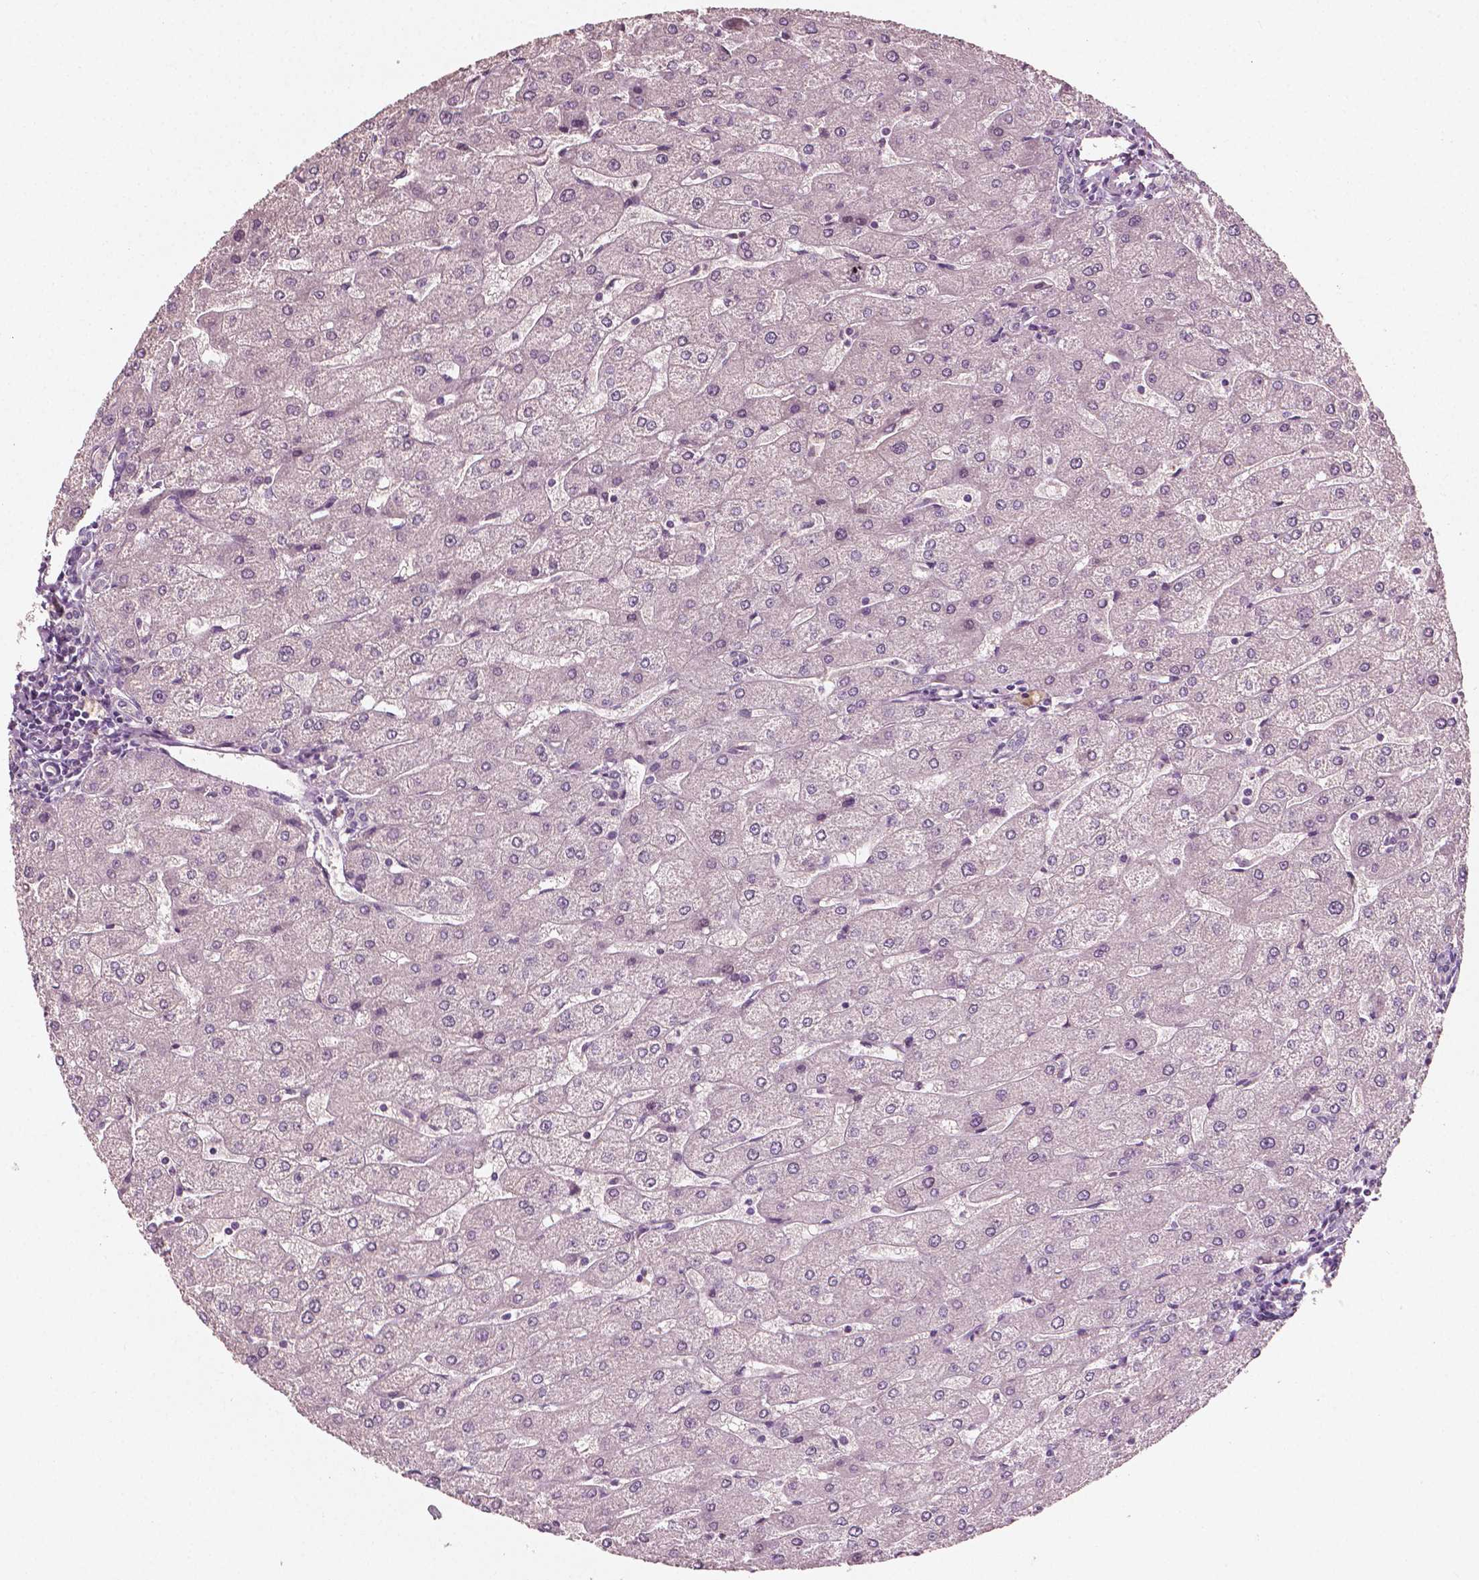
{"staining": {"intensity": "negative", "quantity": "none", "location": "none"}, "tissue": "liver", "cell_type": "Cholangiocytes", "image_type": "normal", "snomed": [{"axis": "morphology", "description": "Normal tissue, NOS"}, {"axis": "topography", "description": "Liver"}], "caption": "Immunohistochemistry (IHC) micrograph of unremarkable human liver stained for a protein (brown), which demonstrates no staining in cholangiocytes.", "gene": "PLA2R1", "patient": {"sex": "male", "age": 67}}